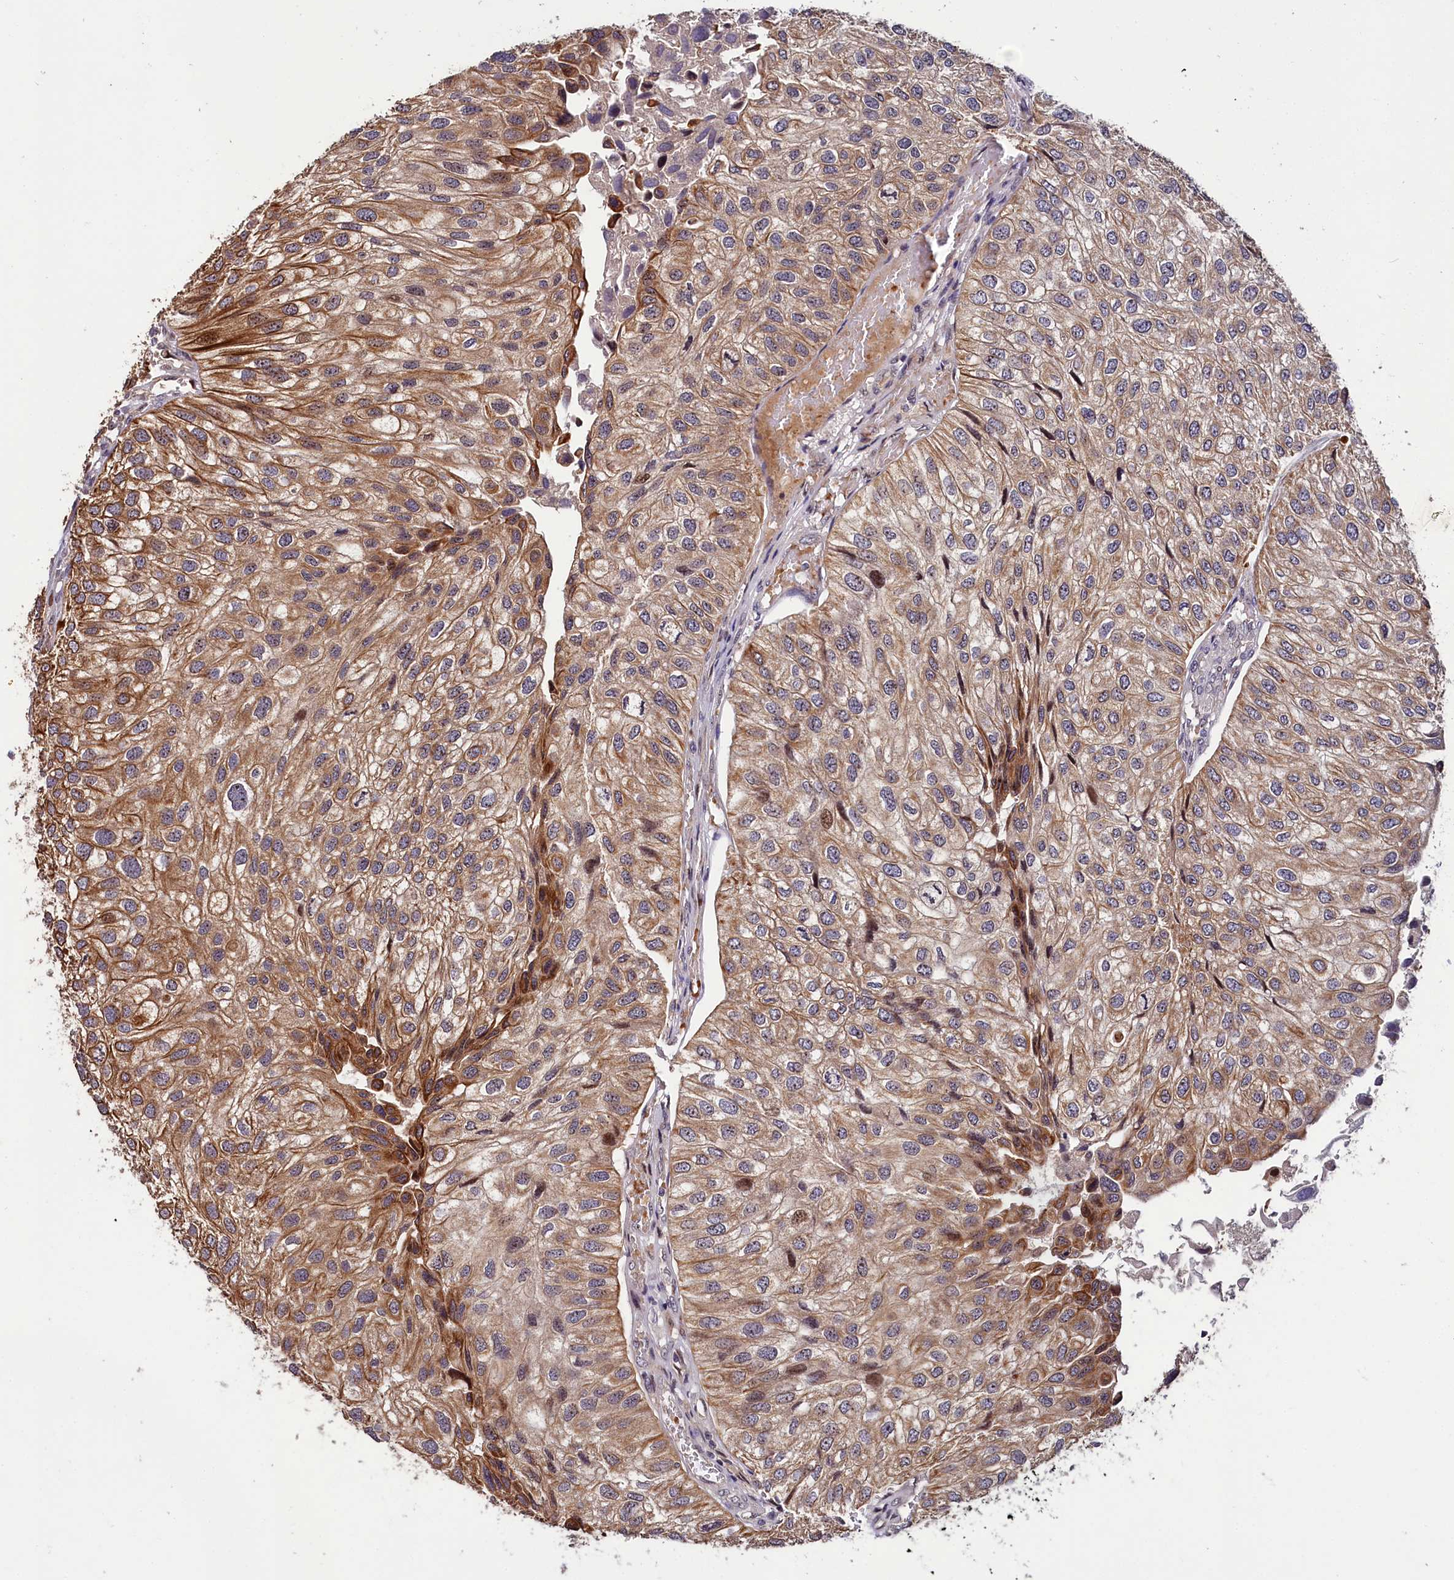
{"staining": {"intensity": "moderate", "quantity": "25%-75%", "location": "cytoplasmic/membranous"}, "tissue": "urothelial cancer", "cell_type": "Tumor cells", "image_type": "cancer", "snomed": [{"axis": "morphology", "description": "Urothelial carcinoma, Low grade"}, {"axis": "topography", "description": "Urinary bladder"}], "caption": "An image of urothelial cancer stained for a protein demonstrates moderate cytoplasmic/membranous brown staining in tumor cells.", "gene": "N4BP2L1", "patient": {"sex": "female", "age": 89}}